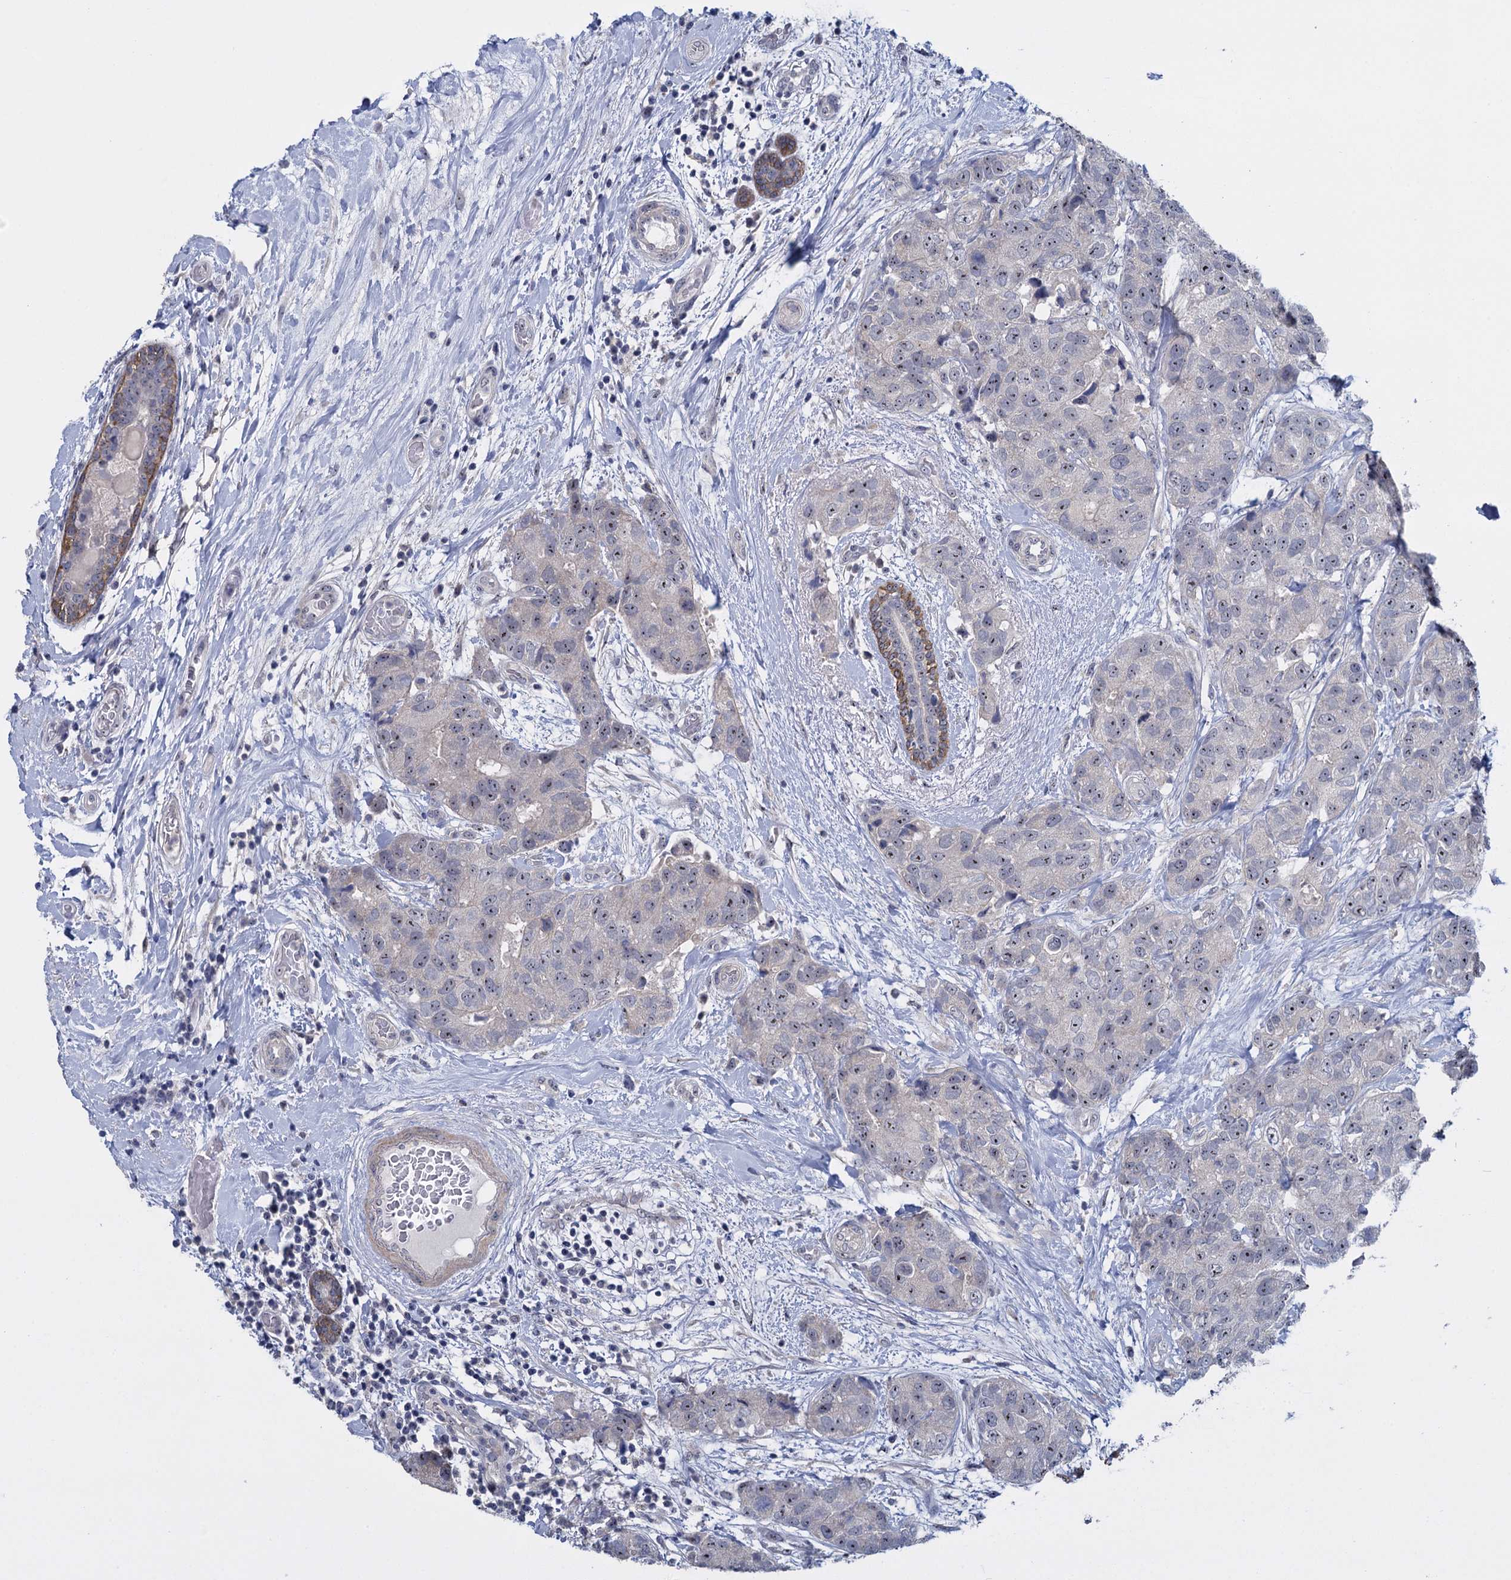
{"staining": {"intensity": "negative", "quantity": "none", "location": "none"}, "tissue": "breast cancer", "cell_type": "Tumor cells", "image_type": "cancer", "snomed": [{"axis": "morphology", "description": "Duct carcinoma"}, {"axis": "topography", "description": "Breast"}], "caption": "A histopathology image of human intraductal carcinoma (breast) is negative for staining in tumor cells.", "gene": "SFN", "patient": {"sex": "female", "age": 62}}